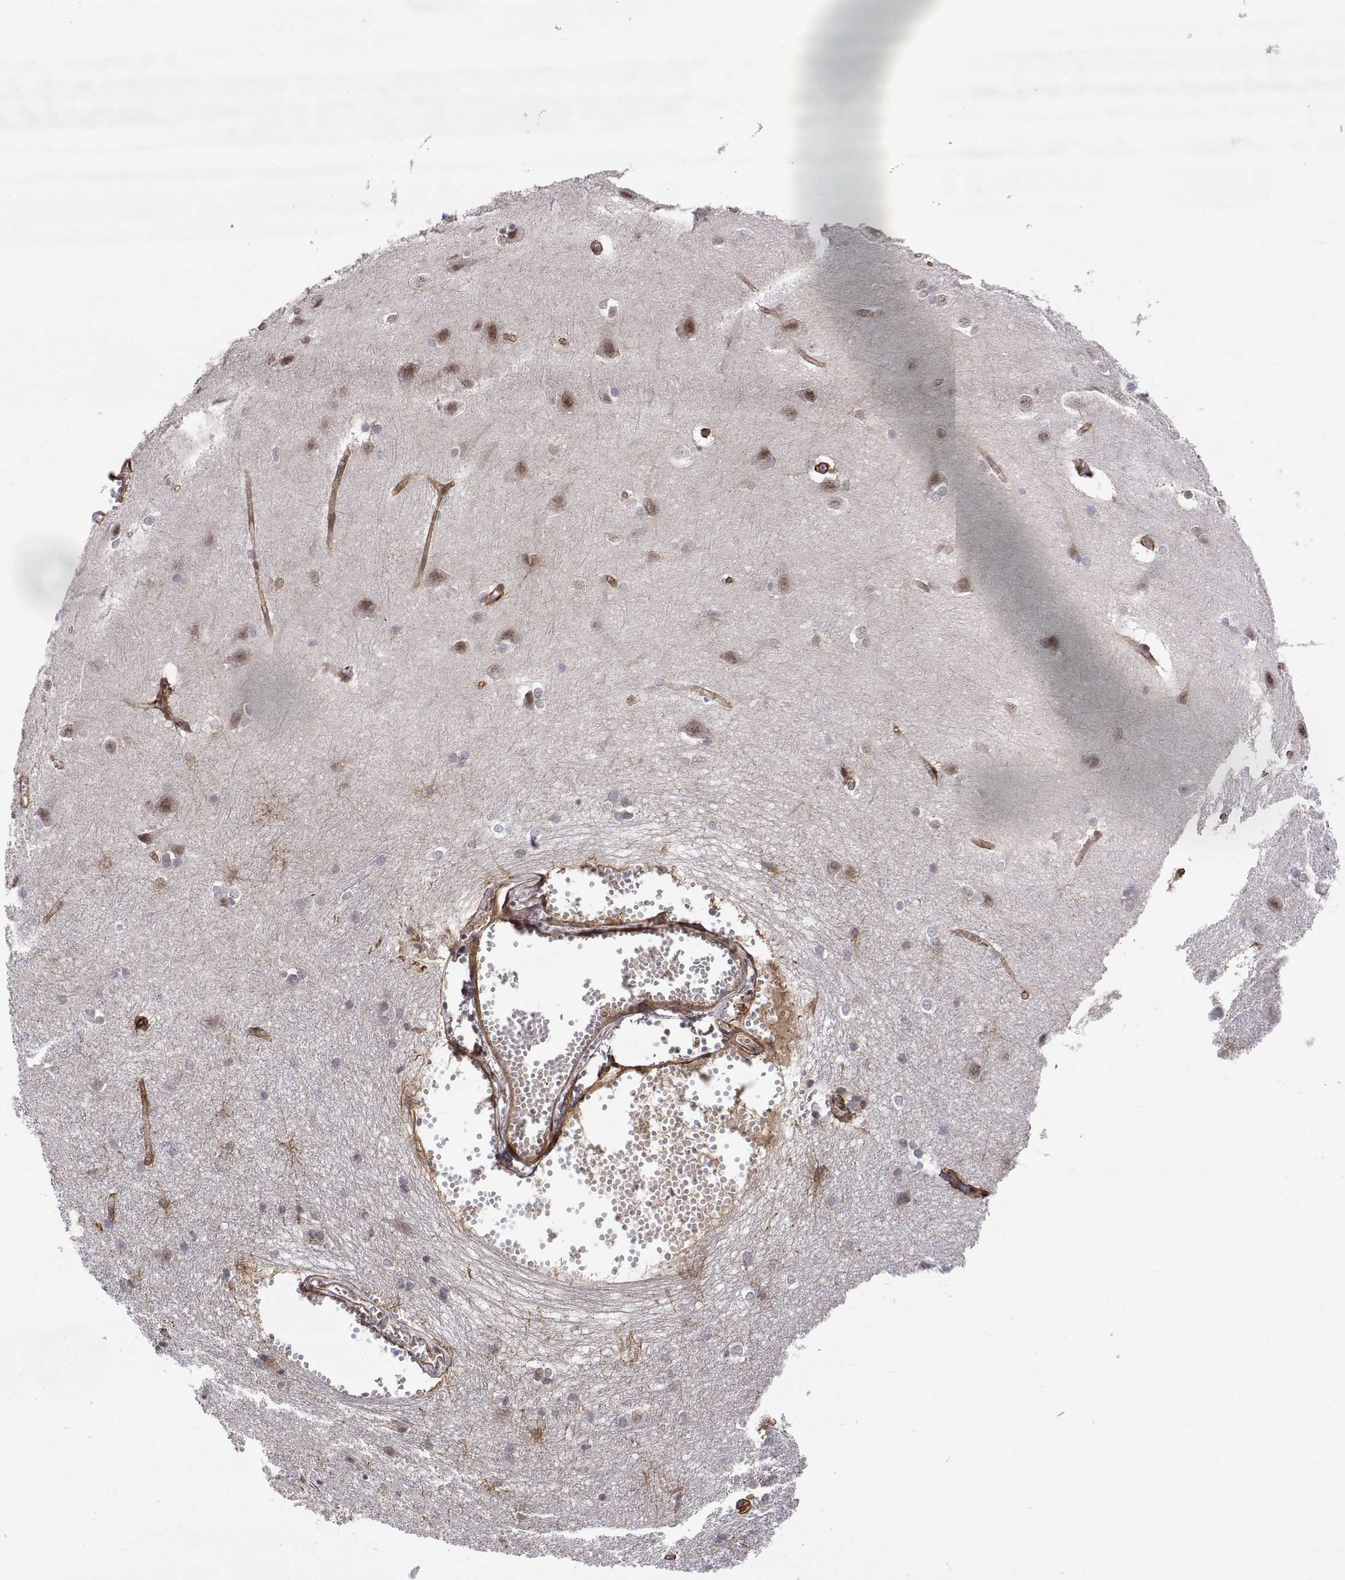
{"staining": {"intensity": "moderate", "quantity": ">75%", "location": "cytoplasmic/membranous,nuclear"}, "tissue": "cerebral cortex", "cell_type": "Endothelial cells", "image_type": "normal", "snomed": [{"axis": "morphology", "description": "Normal tissue, NOS"}, {"axis": "topography", "description": "Cerebral cortex"}], "caption": "Human cerebral cortex stained for a protein (brown) shows moderate cytoplasmic/membranous,nuclear positive positivity in about >75% of endothelial cells.", "gene": "ITGA7", "patient": {"sex": "male", "age": 37}}